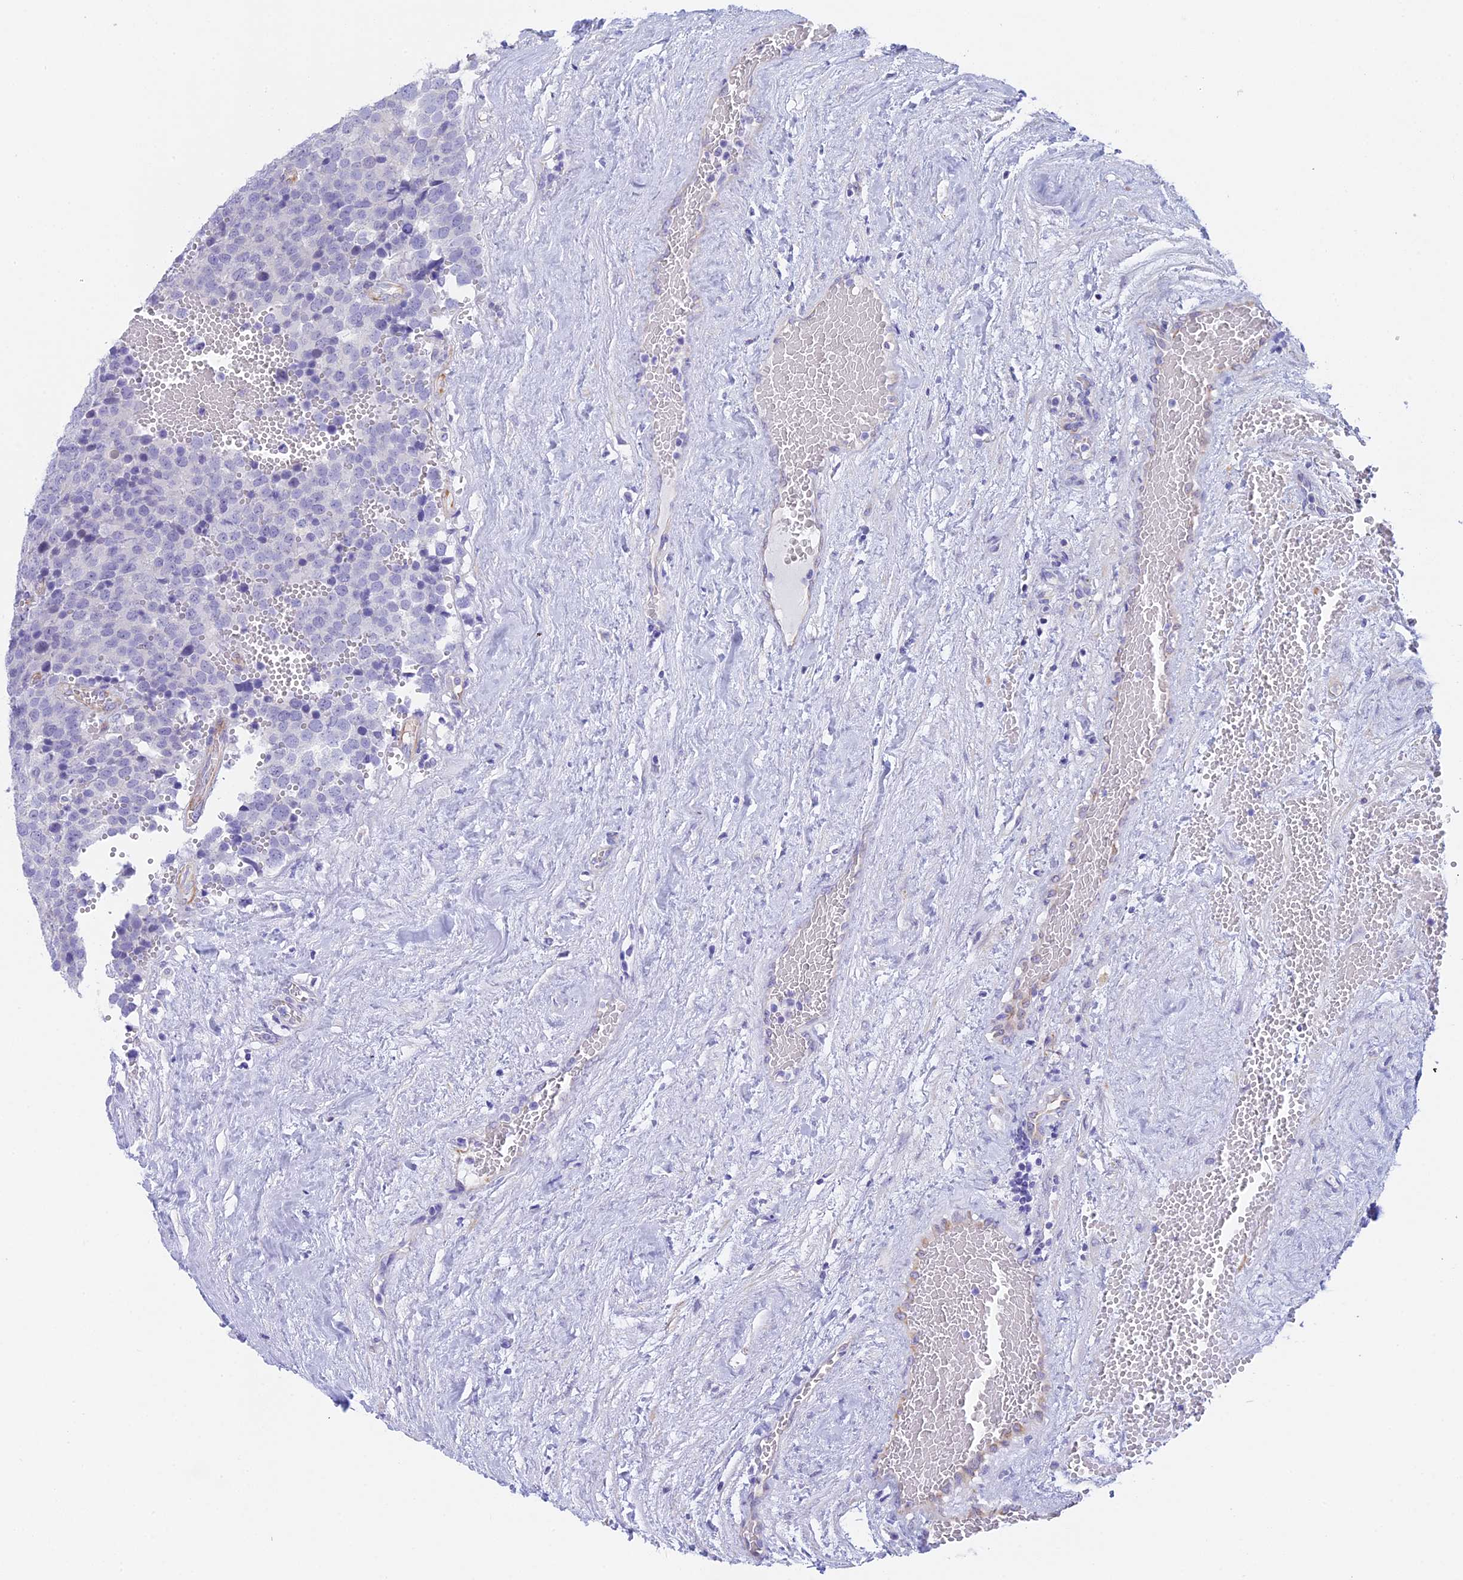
{"staining": {"intensity": "negative", "quantity": "none", "location": "none"}, "tissue": "testis cancer", "cell_type": "Tumor cells", "image_type": "cancer", "snomed": [{"axis": "morphology", "description": "Seminoma, NOS"}, {"axis": "topography", "description": "Testis"}], "caption": "High power microscopy histopathology image of an immunohistochemistry image of testis seminoma, revealing no significant positivity in tumor cells. The staining is performed using DAB (3,3'-diaminobenzidine) brown chromogen with nuclei counter-stained in using hematoxylin.", "gene": "TACSTD2", "patient": {"sex": "male", "age": 71}}